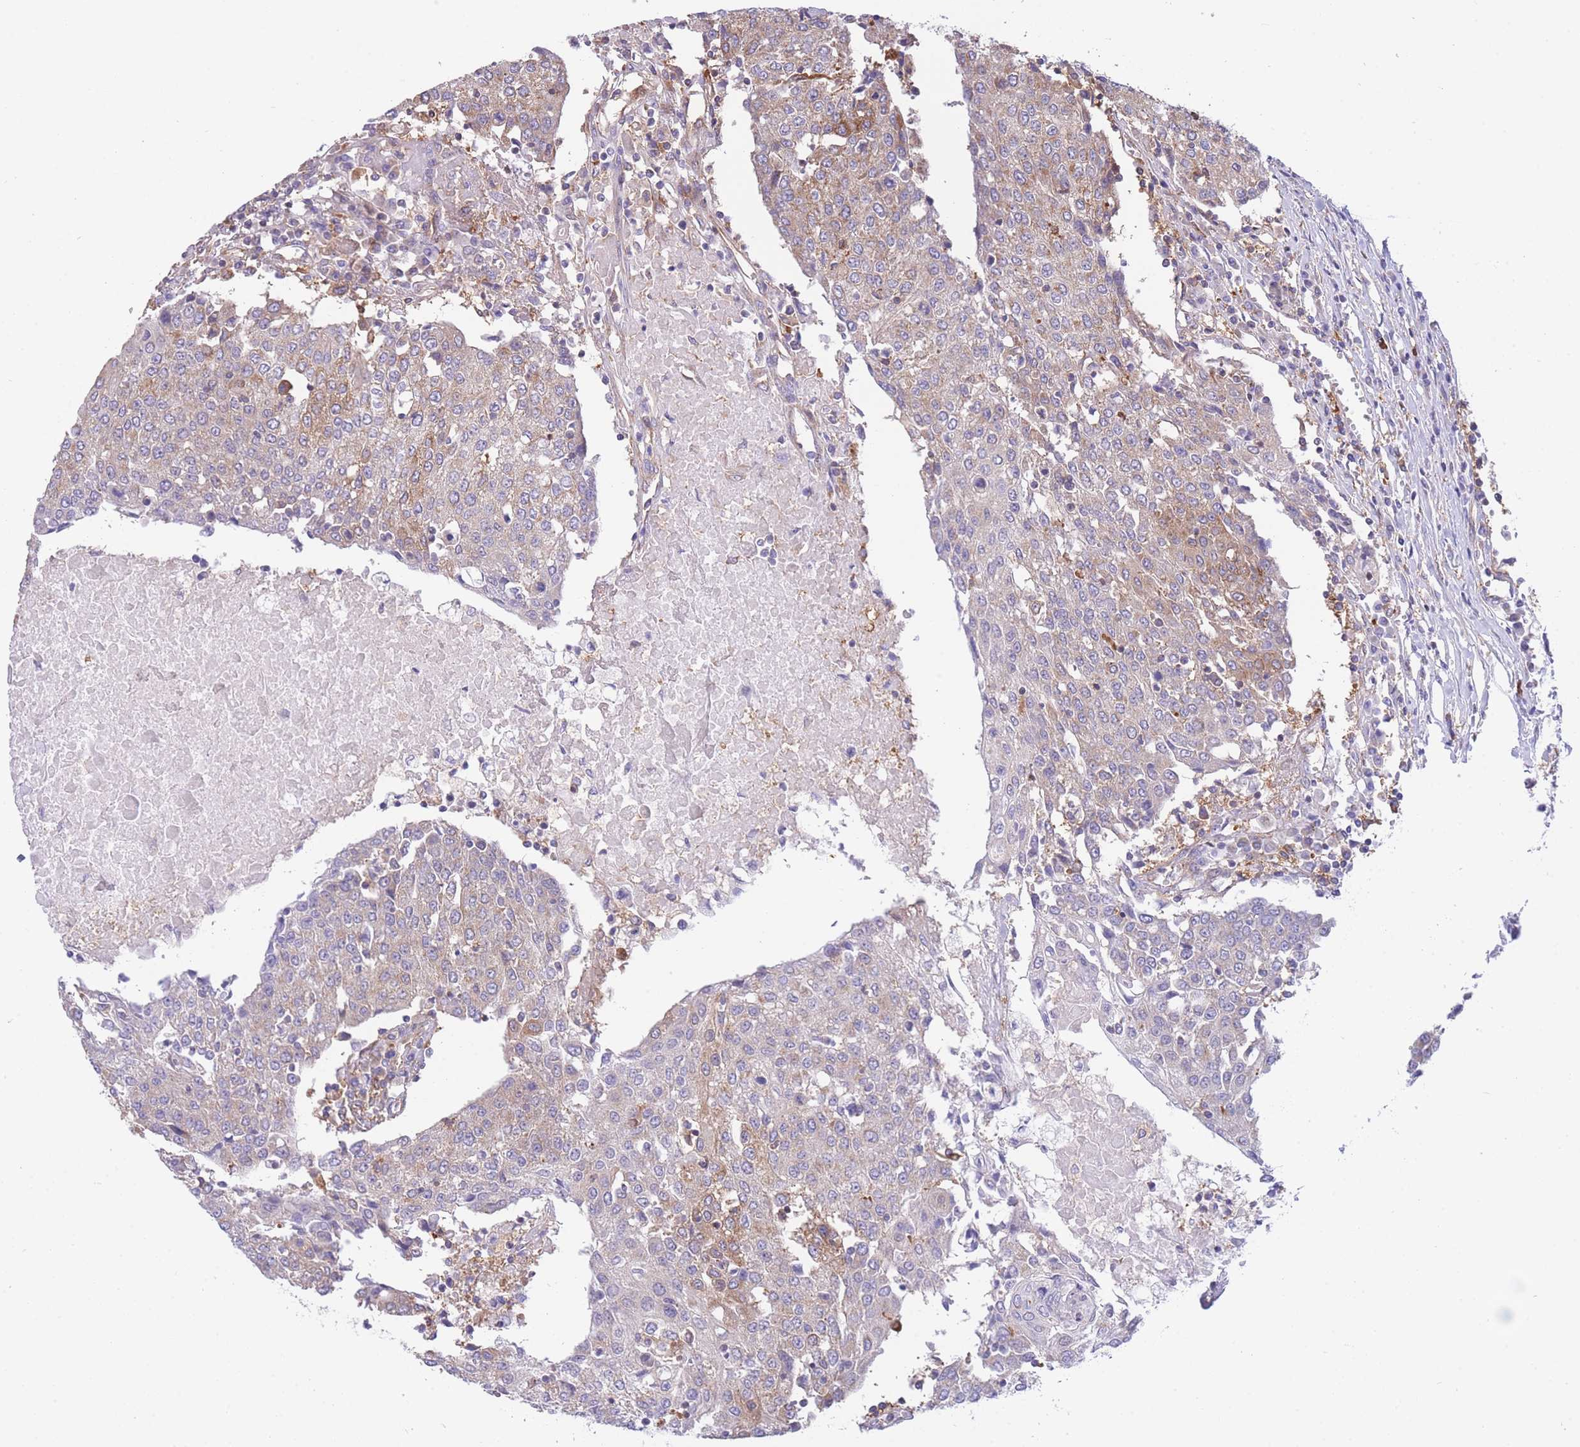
{"staining": {"intensity": "weak", "quantity": "<25%", "location": "cytoplasmic/membranous"}, "tissue": "urothelial cancer", "cell_type": "Tumor cells", "image_type": "cancer", "snomed": [{"axis": "morphology", "description": "Urothelial carcinoma, High grade"}, {"axis": "topography", "description": "Urinary bladder"}], "caption": "Immunohistochemical staining of human urothelial carcinoma (high-grade) shows no significant positivity in tumor cells.", "gene": "NAMPT", "patient": {"sex": "female", "age": 85}}